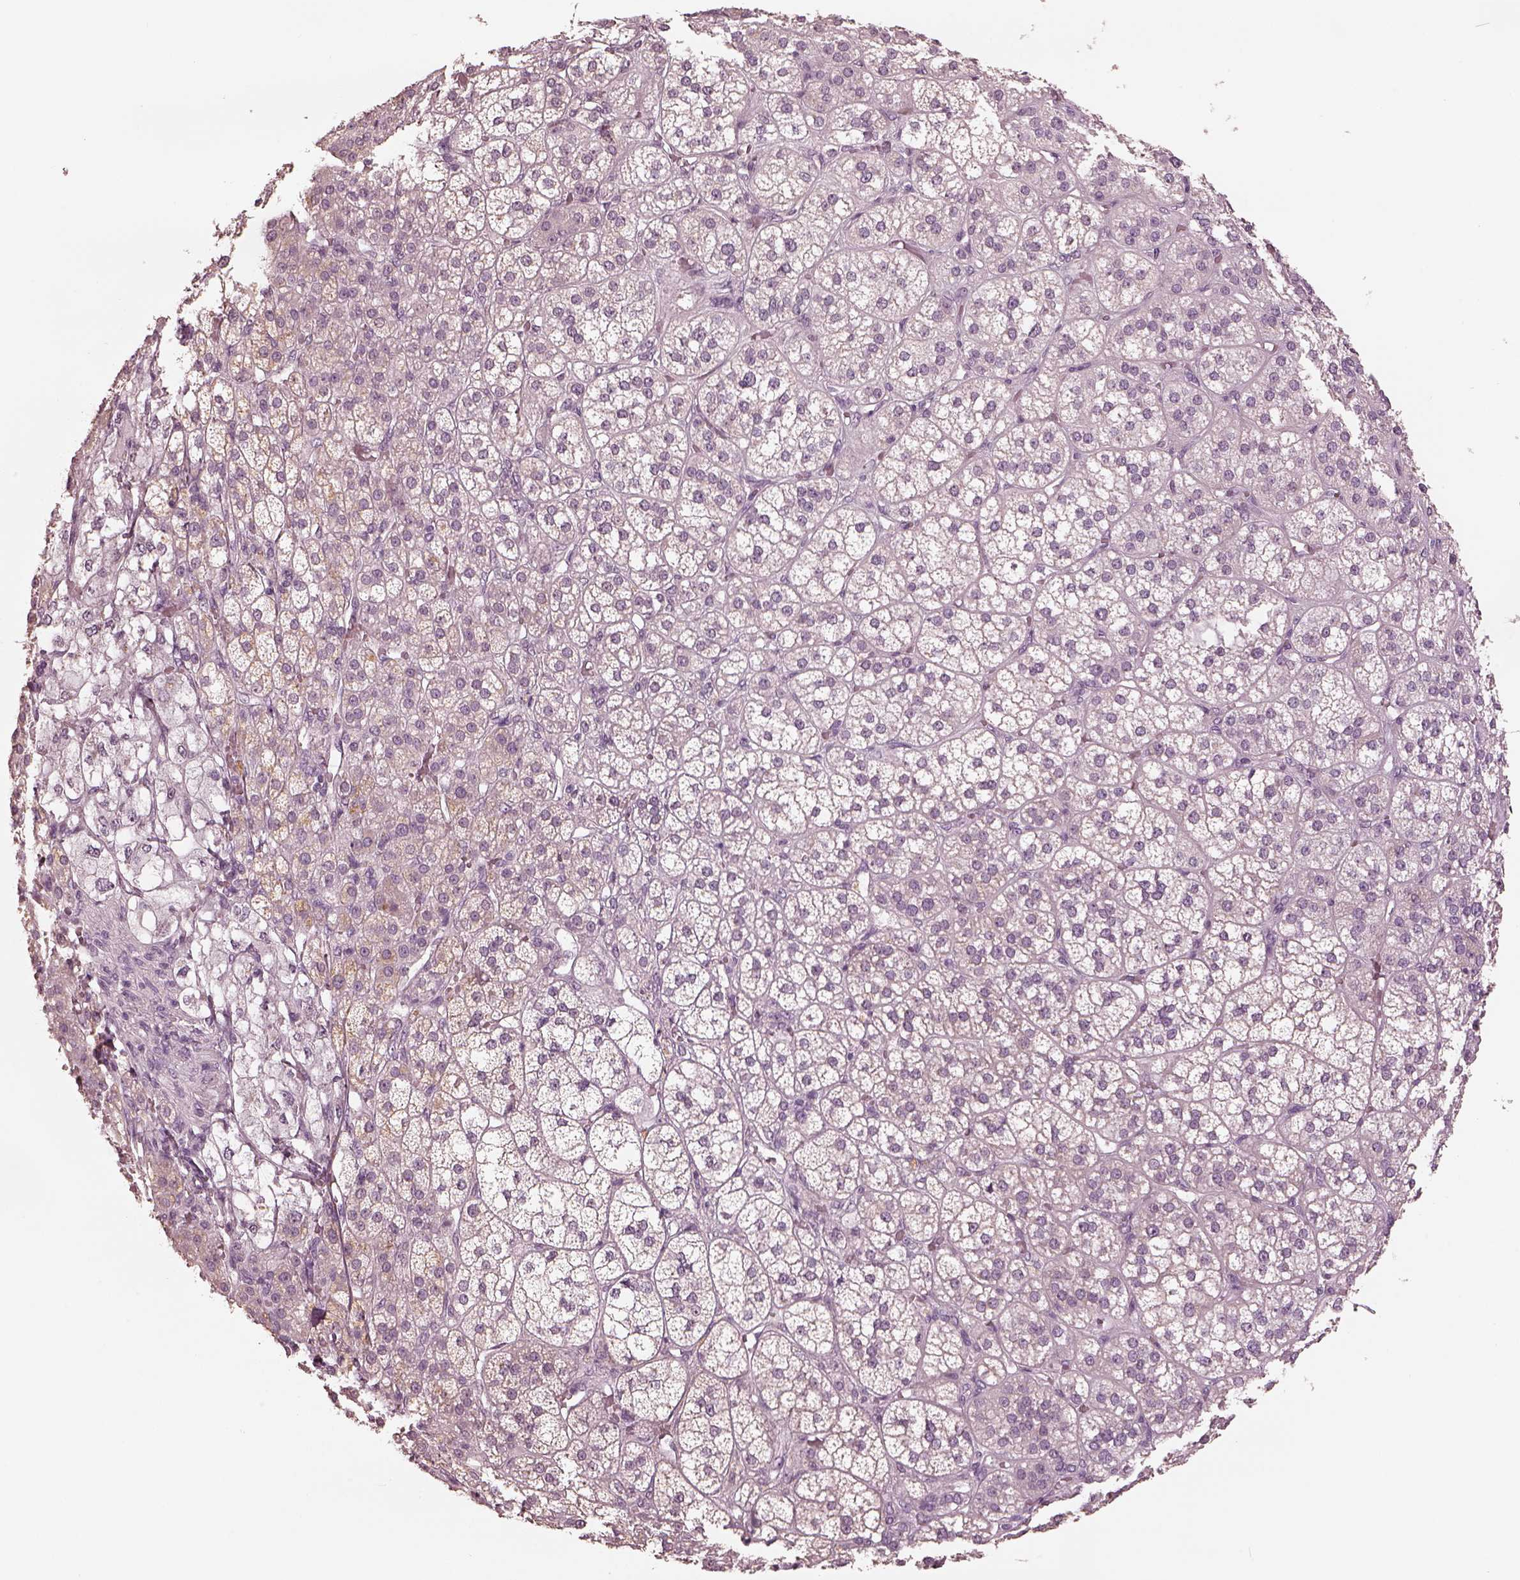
{"staining": {"intensity": "negative", "quantity": "none", "location": "none"}, "tissue": "adrenal gland", "cell_type": "Glandular cells", "image_type": "normal", "snomed": [{"axis": "morphology", "description": "Normal tissue, NOS"}, {"axis": "topography", "description": "Adrenal gland"}], "caption": "Immunohistochemistry (IHC) histopathology image of normal adrenal gland: human adrenal gland stained with DAB displays no significant protein staining in glandular cells. (DAB IHC, high magnification).", "gene": "MIA", "patient": {"sex": "female", "age": 60}}